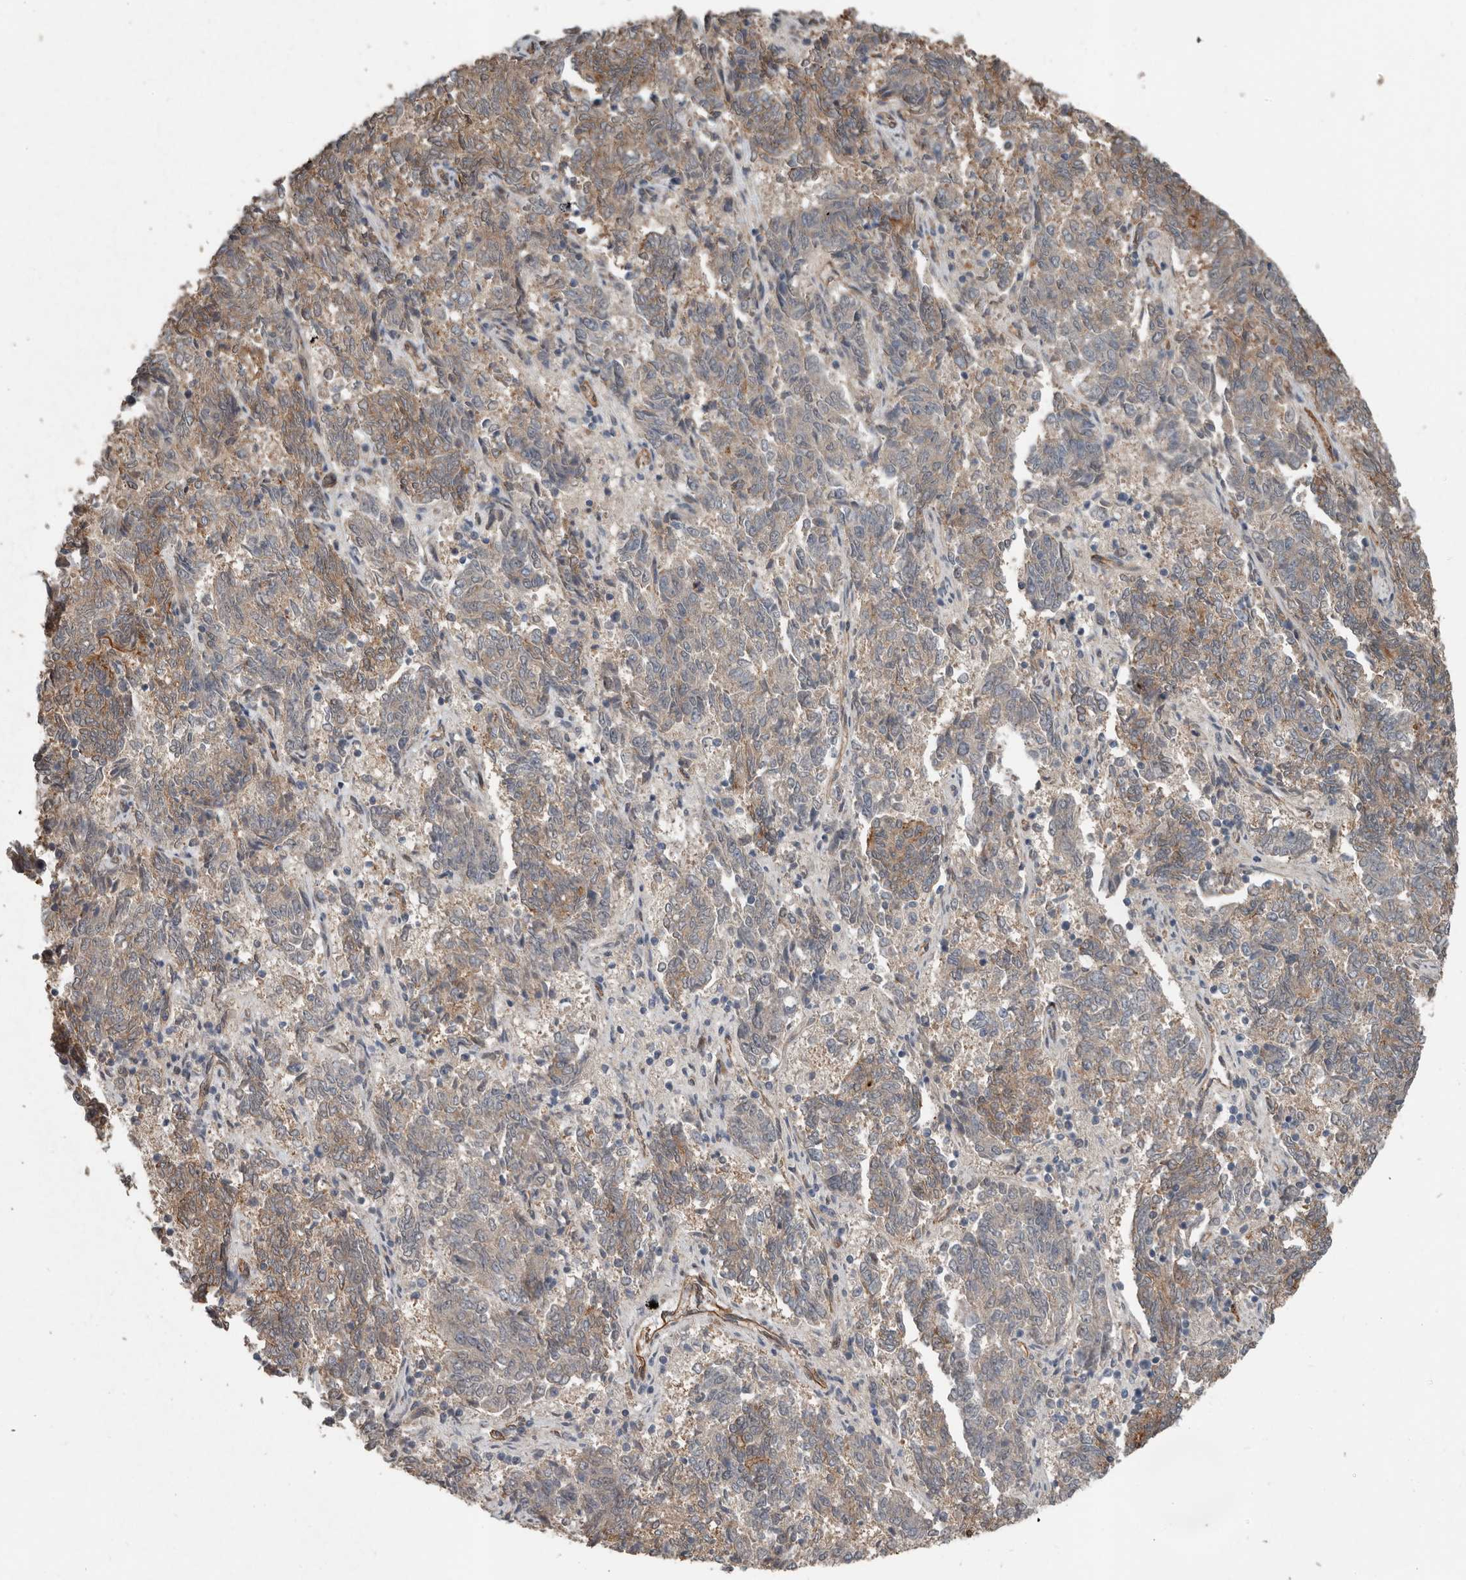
{"staining": {"intensity": "weak", "quantity": "25%-75%", "location": "cytoplasmic/membranous"}, "tissue": "endometrial cancer", "cell_type": "Tumor cells", "image_type": "cancer", "snomed": [{"axis": "morphology", "description": "Adenocarcinoma, NOS"}, {"axis": "topography", "description": "Endometrium"}], "caption": "Adenocarcinoma (endometrial) stained for a protein exhibits weak cytoplasmic/membranous positivity in tumor cells. The protein is stained brown, and the nuclei are stained in blue (DAB IHC with brightfield microscopy, high magnification).", "gene": "YOD1", "patient": {"sex": "female", "age": 80}}